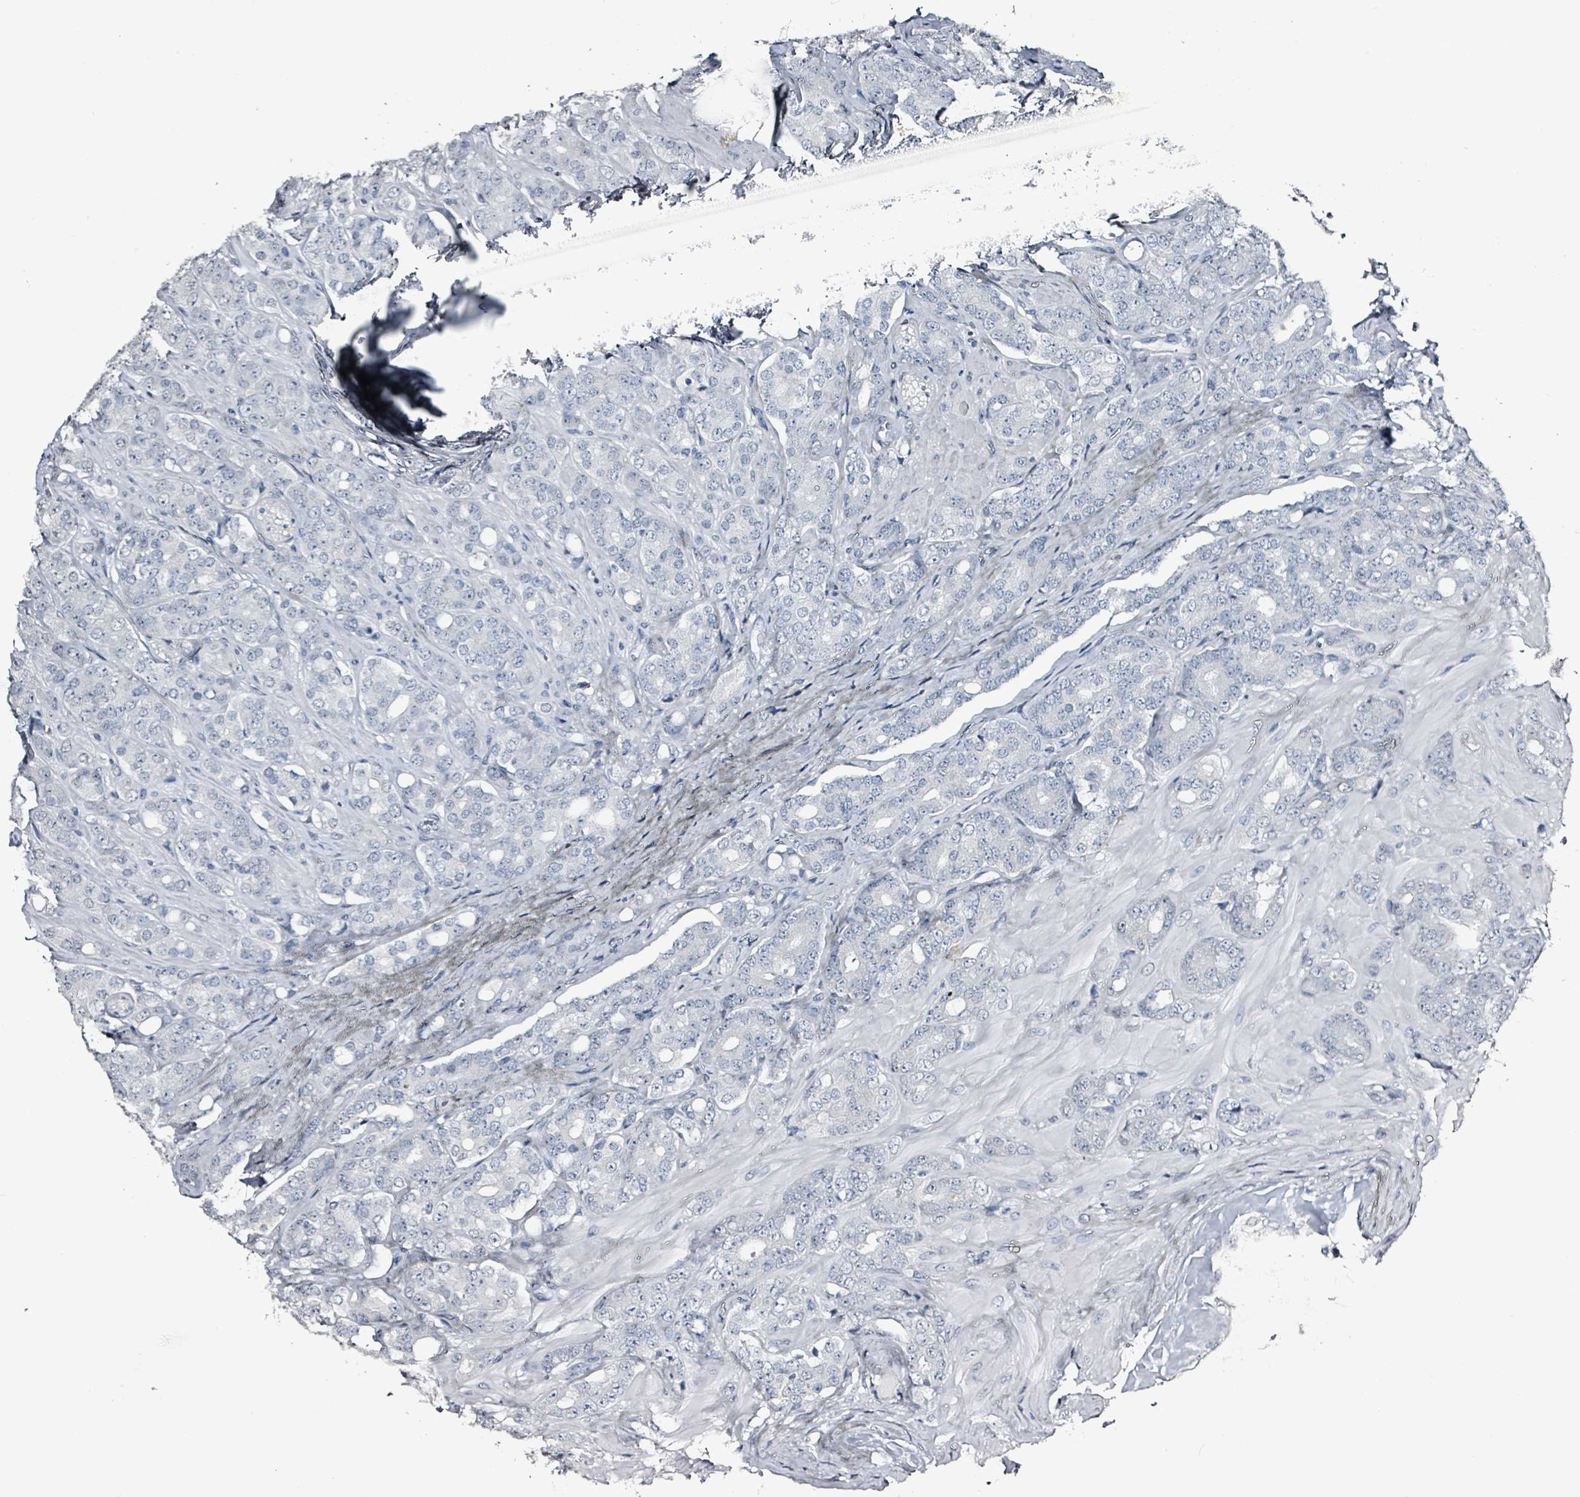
{"staining": {"intensity": "negative", "quantity": "none", "location": "none"}, "tissue": "prostate cancer", "cell_type": "Tumor cells", "image_type": "cancer", "snomed": [{"axis": "morphology", "description": "Adenocarcinoma, High grade"}, {"axis": "topography", "description": "Prostate"}], "caption": "The histopathology image demonstrates no staining of tumor cells in prostate cancer.", "gene": "CA9", "patient": {"sex": "male", "age": 62}}